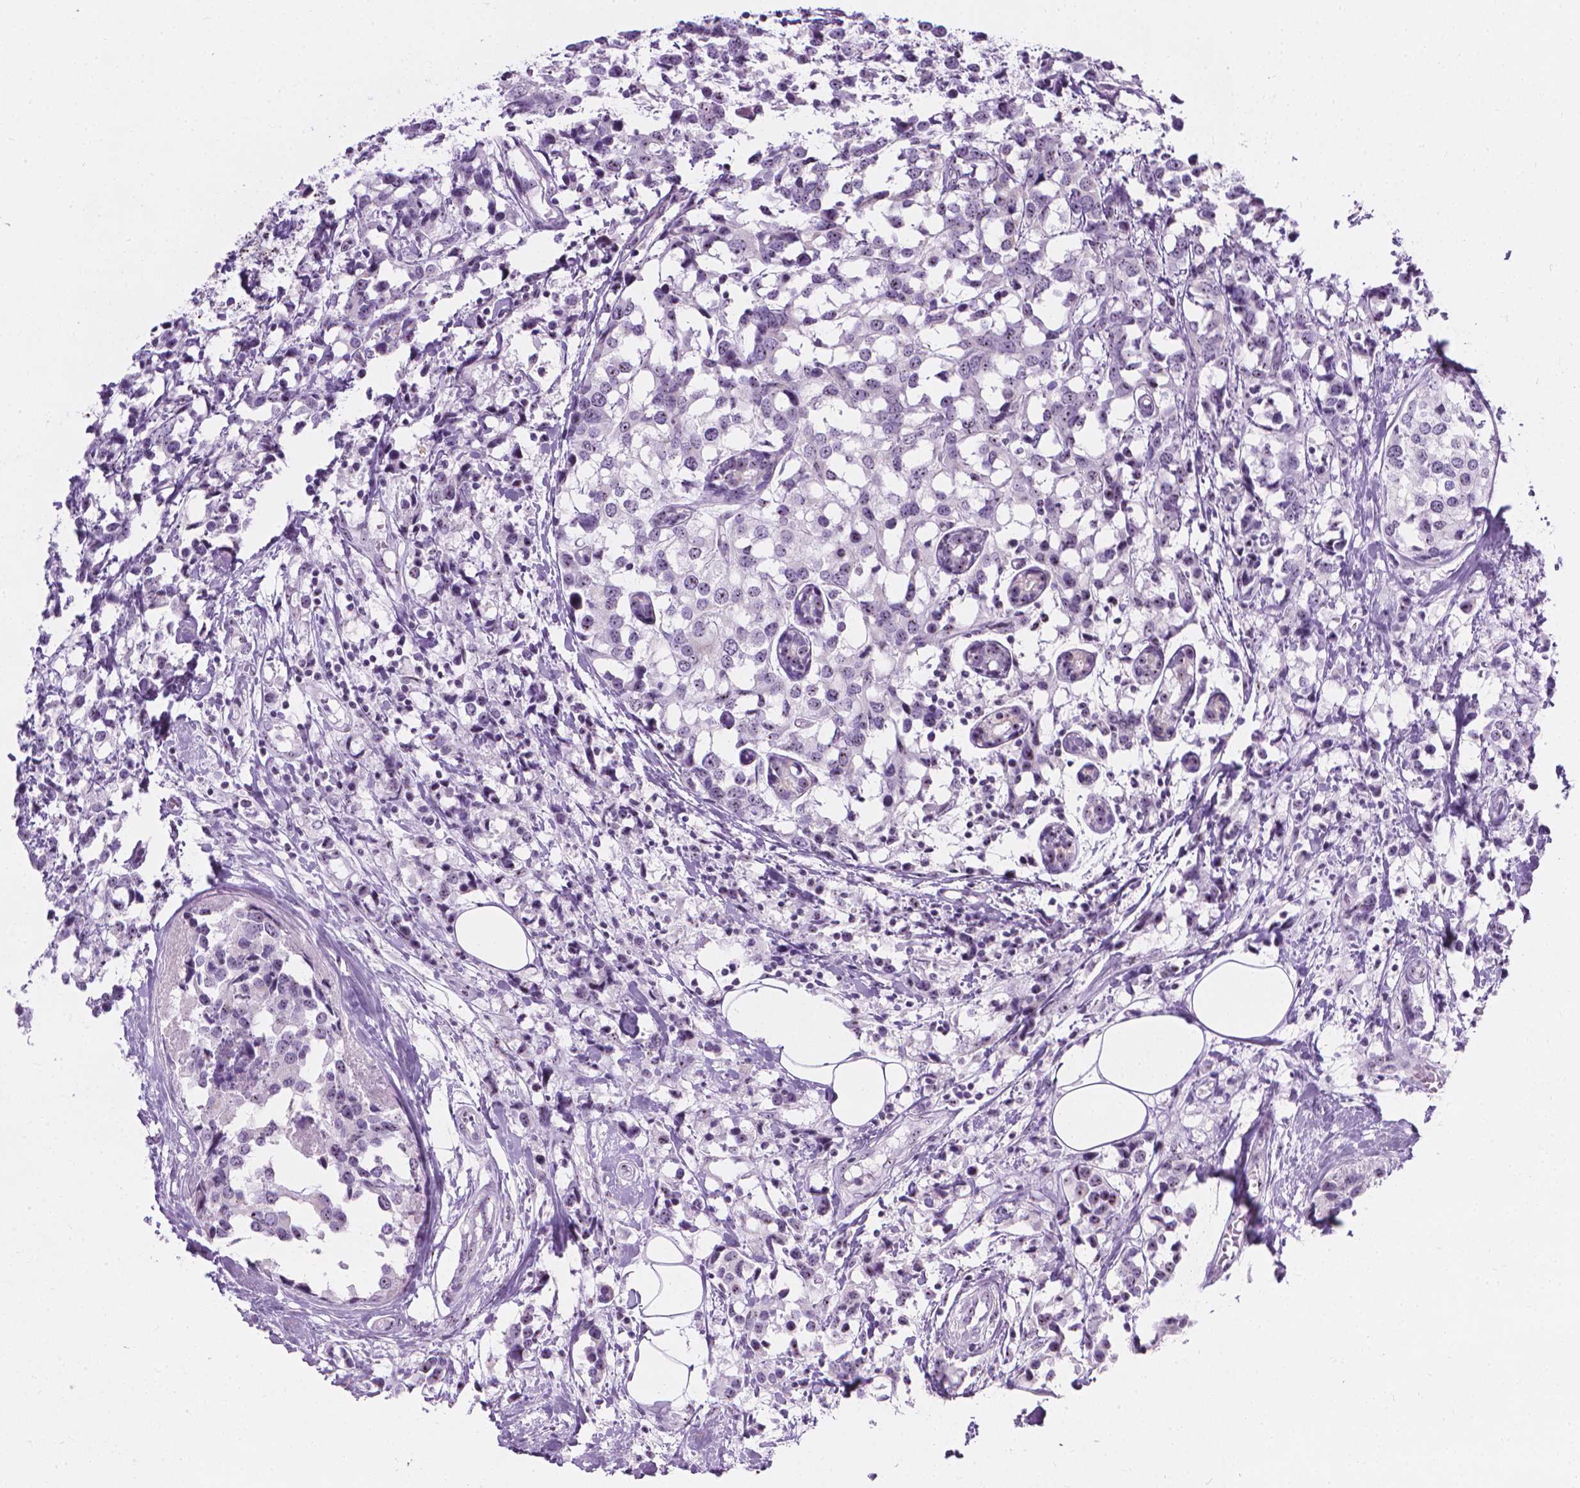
{"staining": {"intensity": "negative", "quantity": "none", "location": "none"}, "tissue": "breast cancer", "cell_type": "Tumor cells", "image_type": "cancer", "snomed": [{"axis": "morphology", "description": "Lobular carcinoma"}, {"axis": "topography", "description": "Breast"}], "caption": "This photomicrograph is of lobular carcinoma (breast) stained with immunohistochemistry (IHC) to label a protein in brown with the nuclei are counter-stained blue. There is no staining in tumor cells.", "gene": "NOL7", "patient": {"sex": "female", "age": 59}}